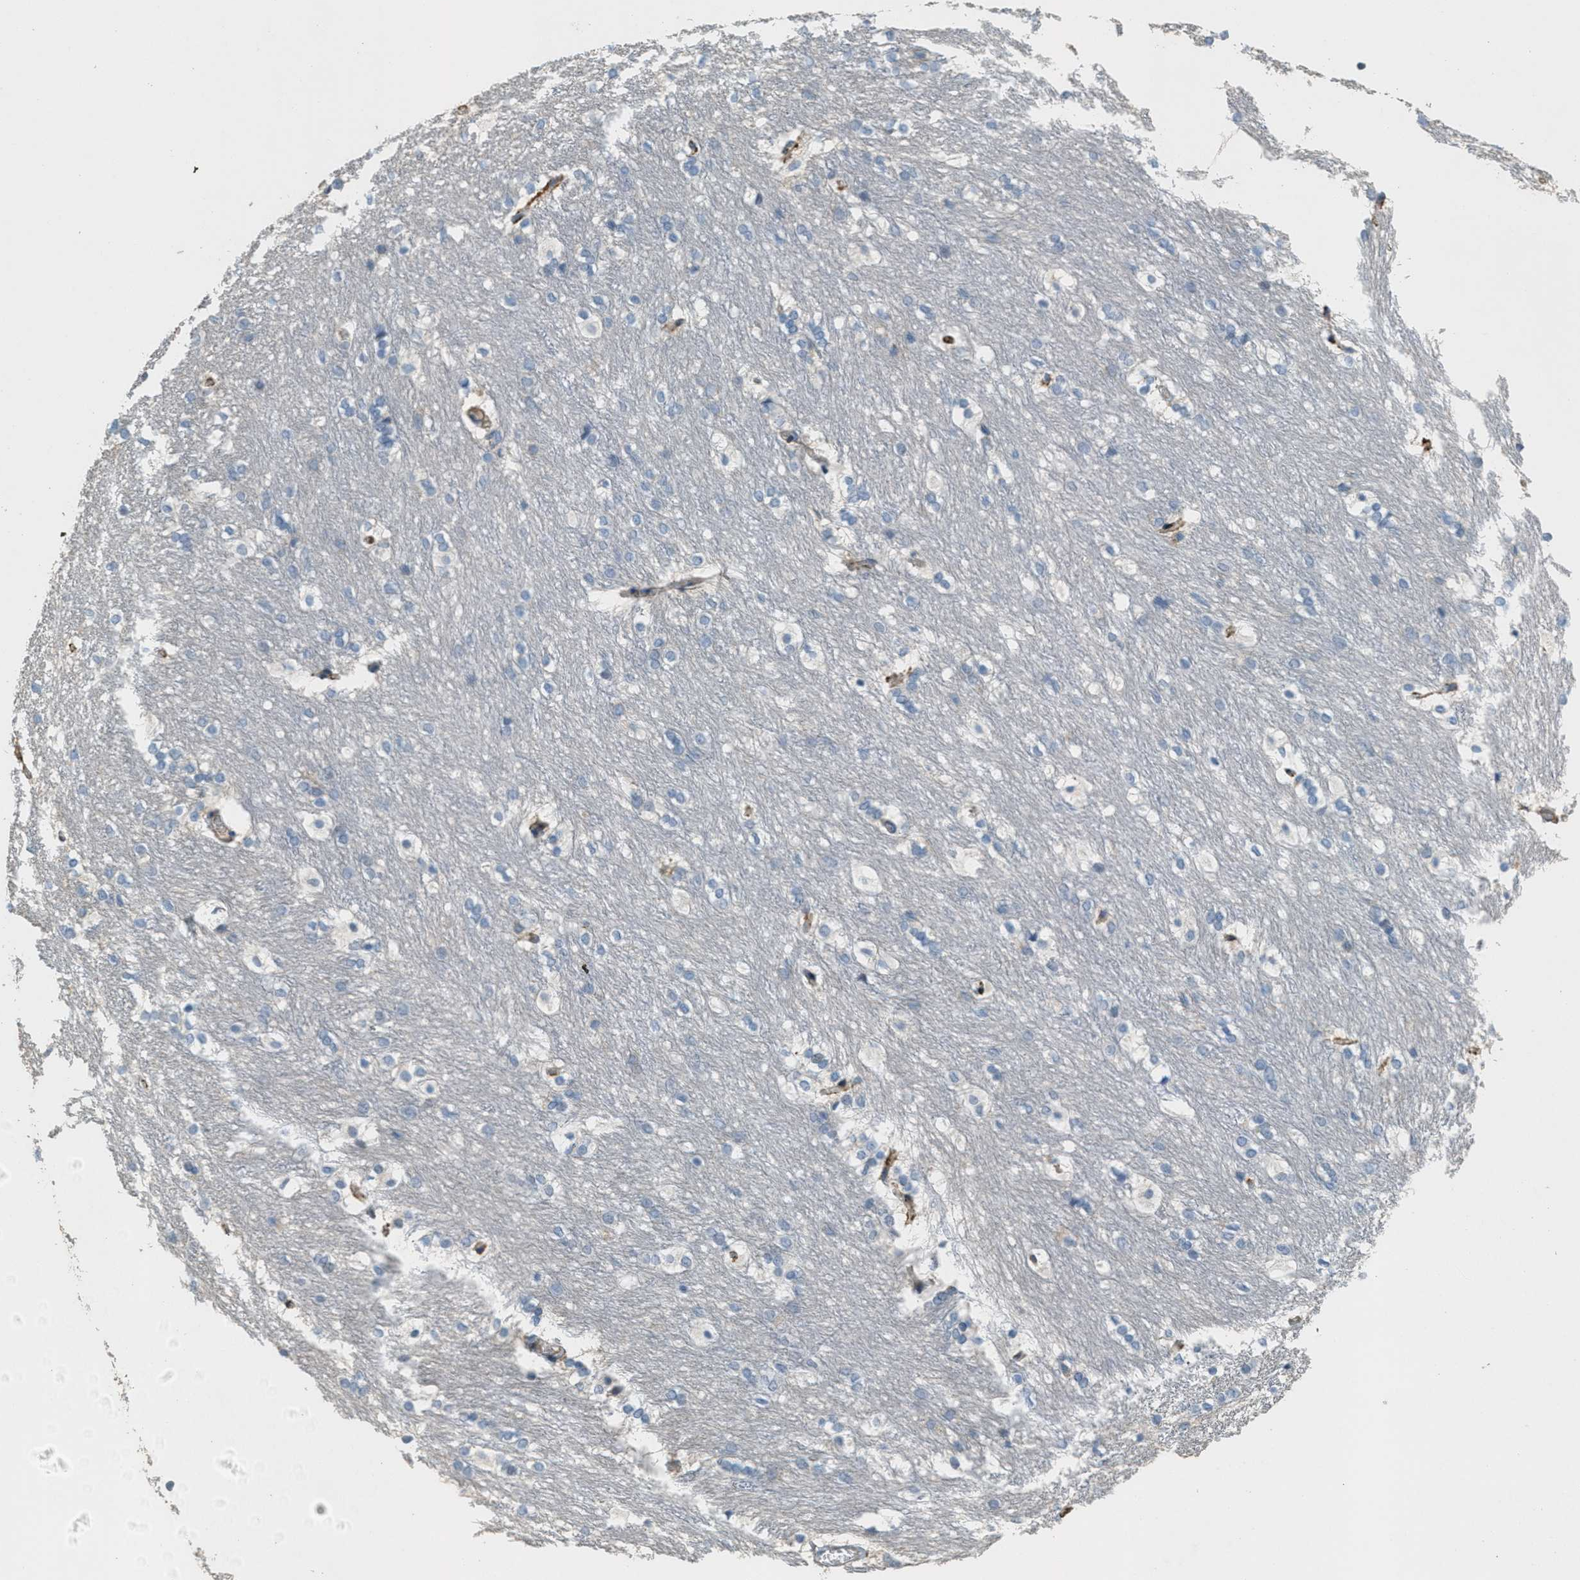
{"staining": {"intensity": "negative", "quantity": "none", "location": "none"}, "tissue": "caudate", "cell_type": "Glial cells", "image_type": "normal", "snomed": [{"axis": "morphology", "description": "Normal tissue, NOS"}, {"axis": "topography", "description": "Lateral ventricle wall"}], "caption": "An immunohistochemistry (IHC) image of normal caudate is shown. There is no staining in glial cells of caudate. The staining was performed using DAB (3,3'-diaminobenzidine) to visualize the protein expression in brown, while the nuclei were stained in blue with hematoxylin (Magnification: 20x).", "gene": "ADCY5", "patient": {"sex": "female", "age": 19}}